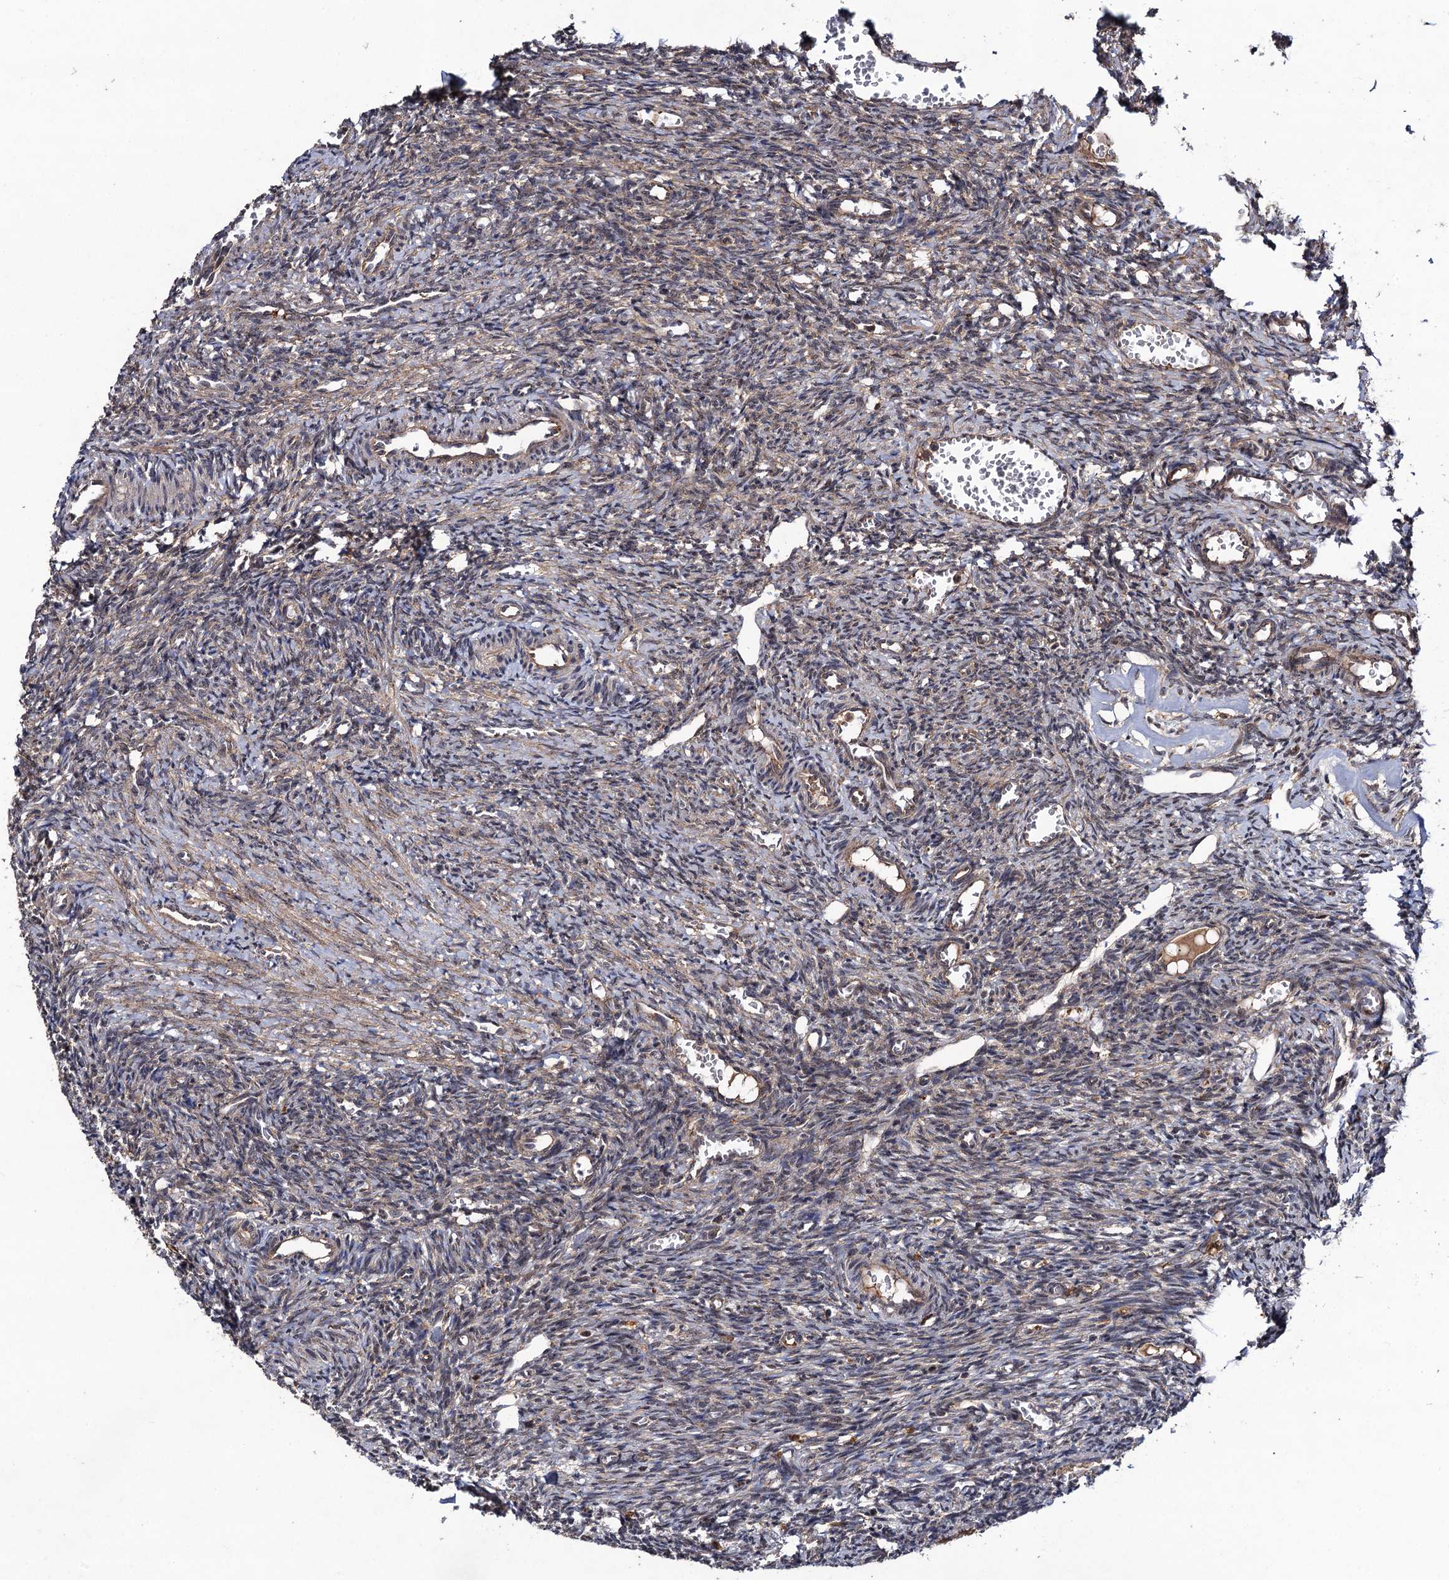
{"staining": {"intensity": "moderate", "quantity": "25%-75%", "location": "cytoplasmic/membranous"}, "tissue": "ovary", "cell_type": "Ovarian stroma cells", "image_type": "normal", "snomed": [{"axis": "morphology", "description": "Normal tissue, NOS"}, {"axis": "topography", "description": "Ovary"}], "caption": "Ovarian stroma cells show medium levels of moderate cytoplasmic/membranous staining in approximately 25%-75% of cells in benign ovary. The staining is performed using DAB brown chromogen to label protein expression. The nuclei are counter-stained blue using hematoxylin.", "gene": "KXD1", "patient": {"sex": "female", "age": 27}}